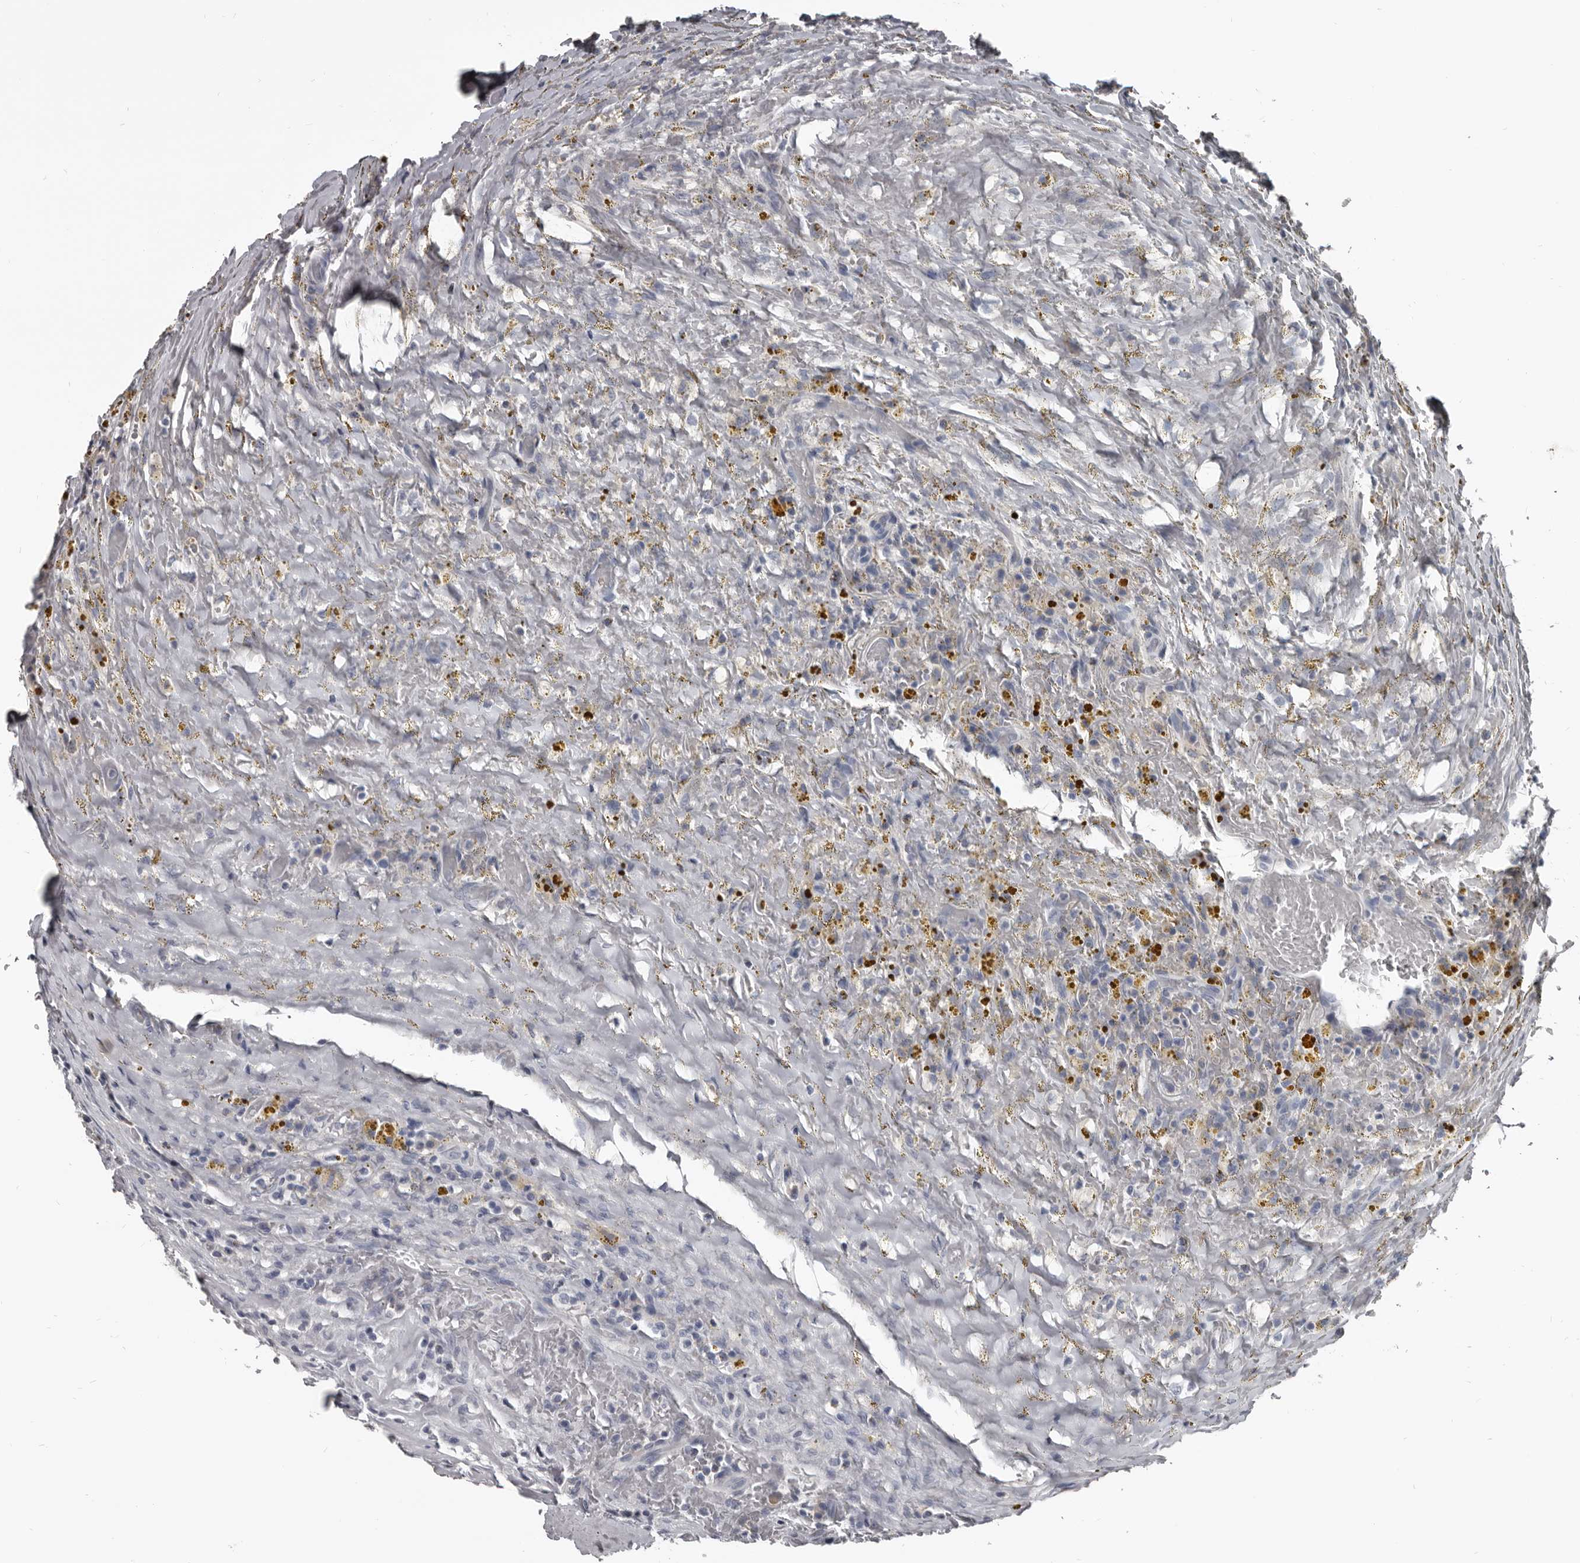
{"staining": {"intensity": "negative", "quantity": "none", "location": "none"}, "tissue": "thyroid cancer", "cell_type": "Tumor cells", "image_type": "cancer", "snomed": [{"axis": "morphology", "description": "Papillary adenocarcinoma, NOS"}, {"axis": "topography", "description": "Thyroid gland"}], "caption": "There is no significant staining in tumor cells of papillary adenocarcinoma (thyroid).", "gene": "GREB1", "patient": {"sex": "male", "age": 77}}